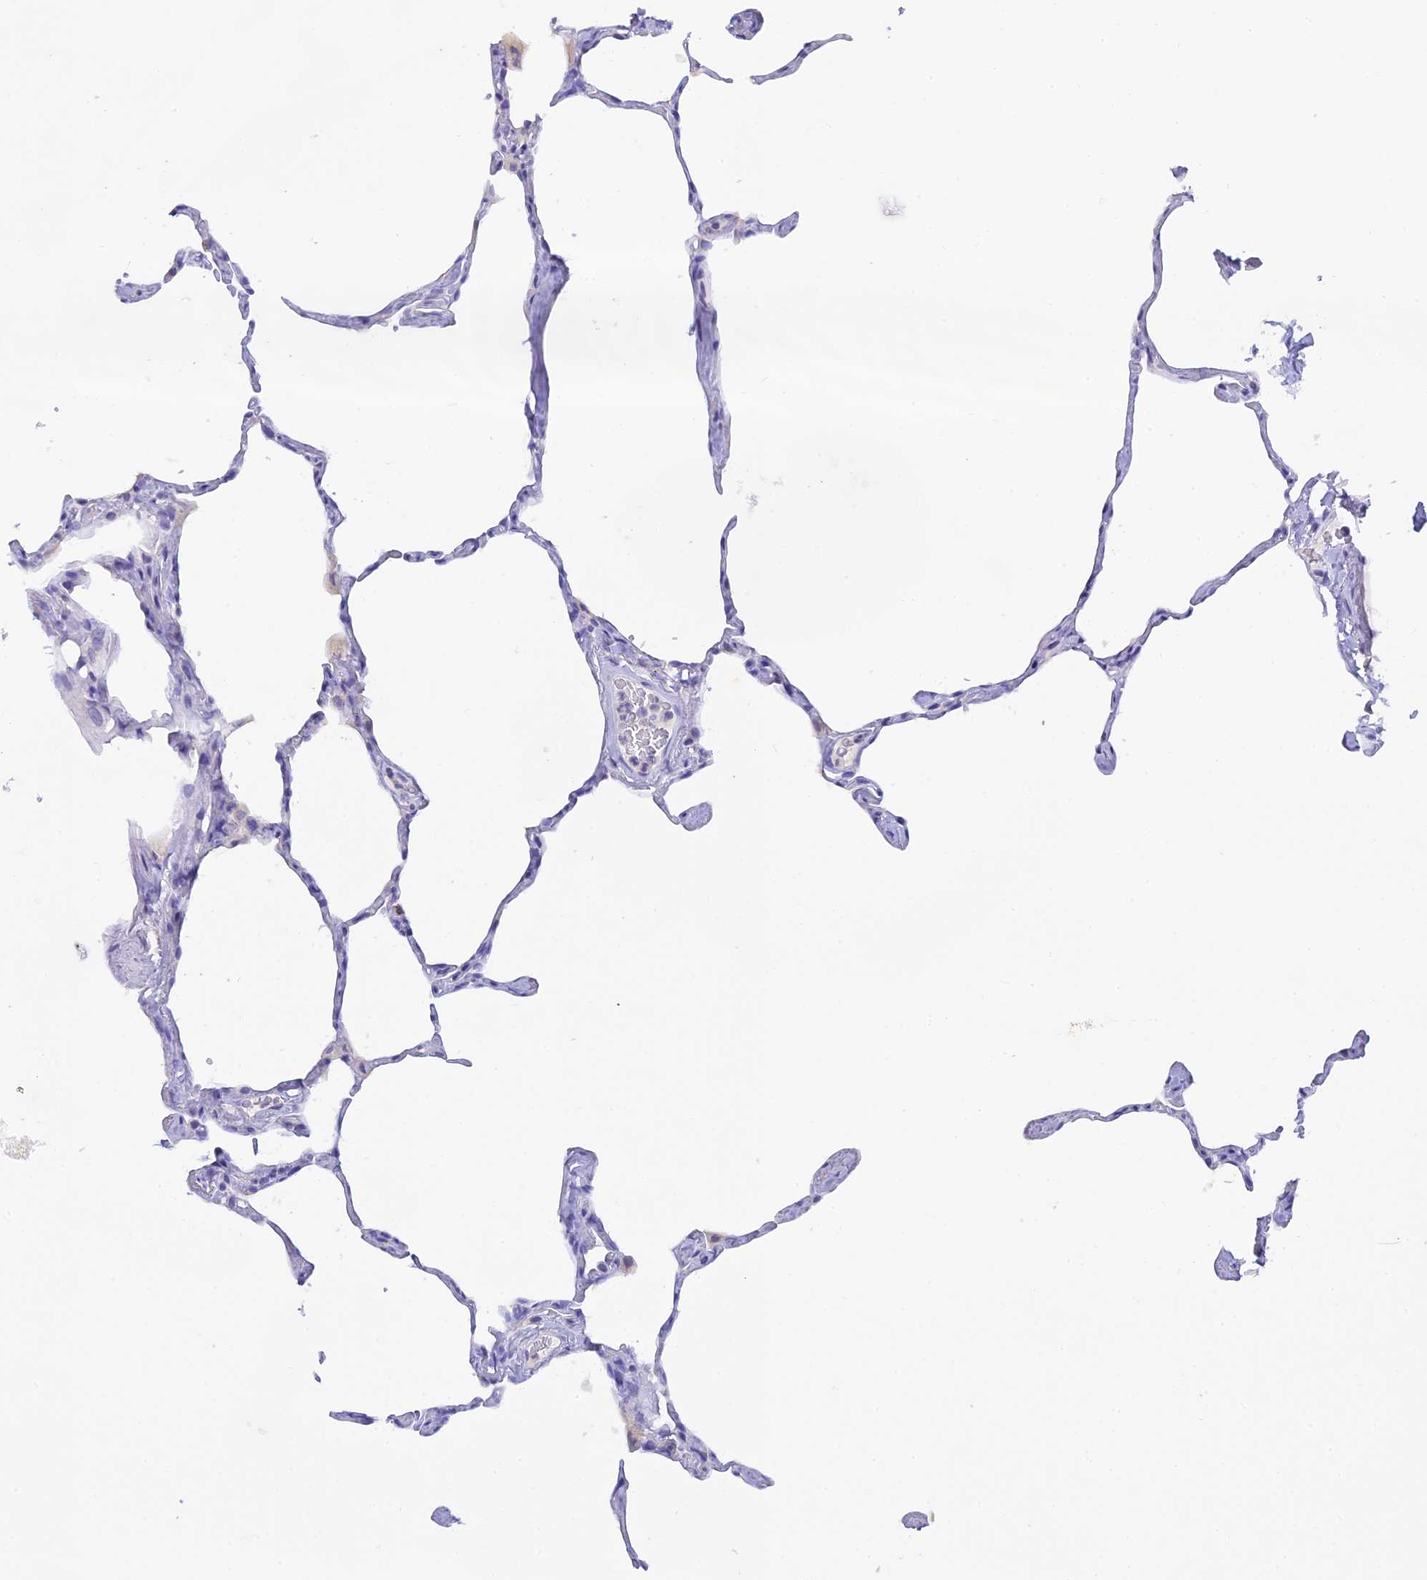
{"staining": {"intensity": "negative", "quantity": "none", "location": "none"}, "tissue": "lung", "cell_type": "Alveolar cells", "image_type": "normal", "snomed": [{"axis": "morphology", "description": "Normal tissue, NOS"}, {"axis": "topography", "description": "Lung"}], "caption": "DAB immunohistochemical staining of unremarkable lung displays no significant positivity in alveolar cells. (DAB immunohistochemistry, high magnification).", "gene": "C12orf29", "patient": {"sex": "male", "age": 65}}